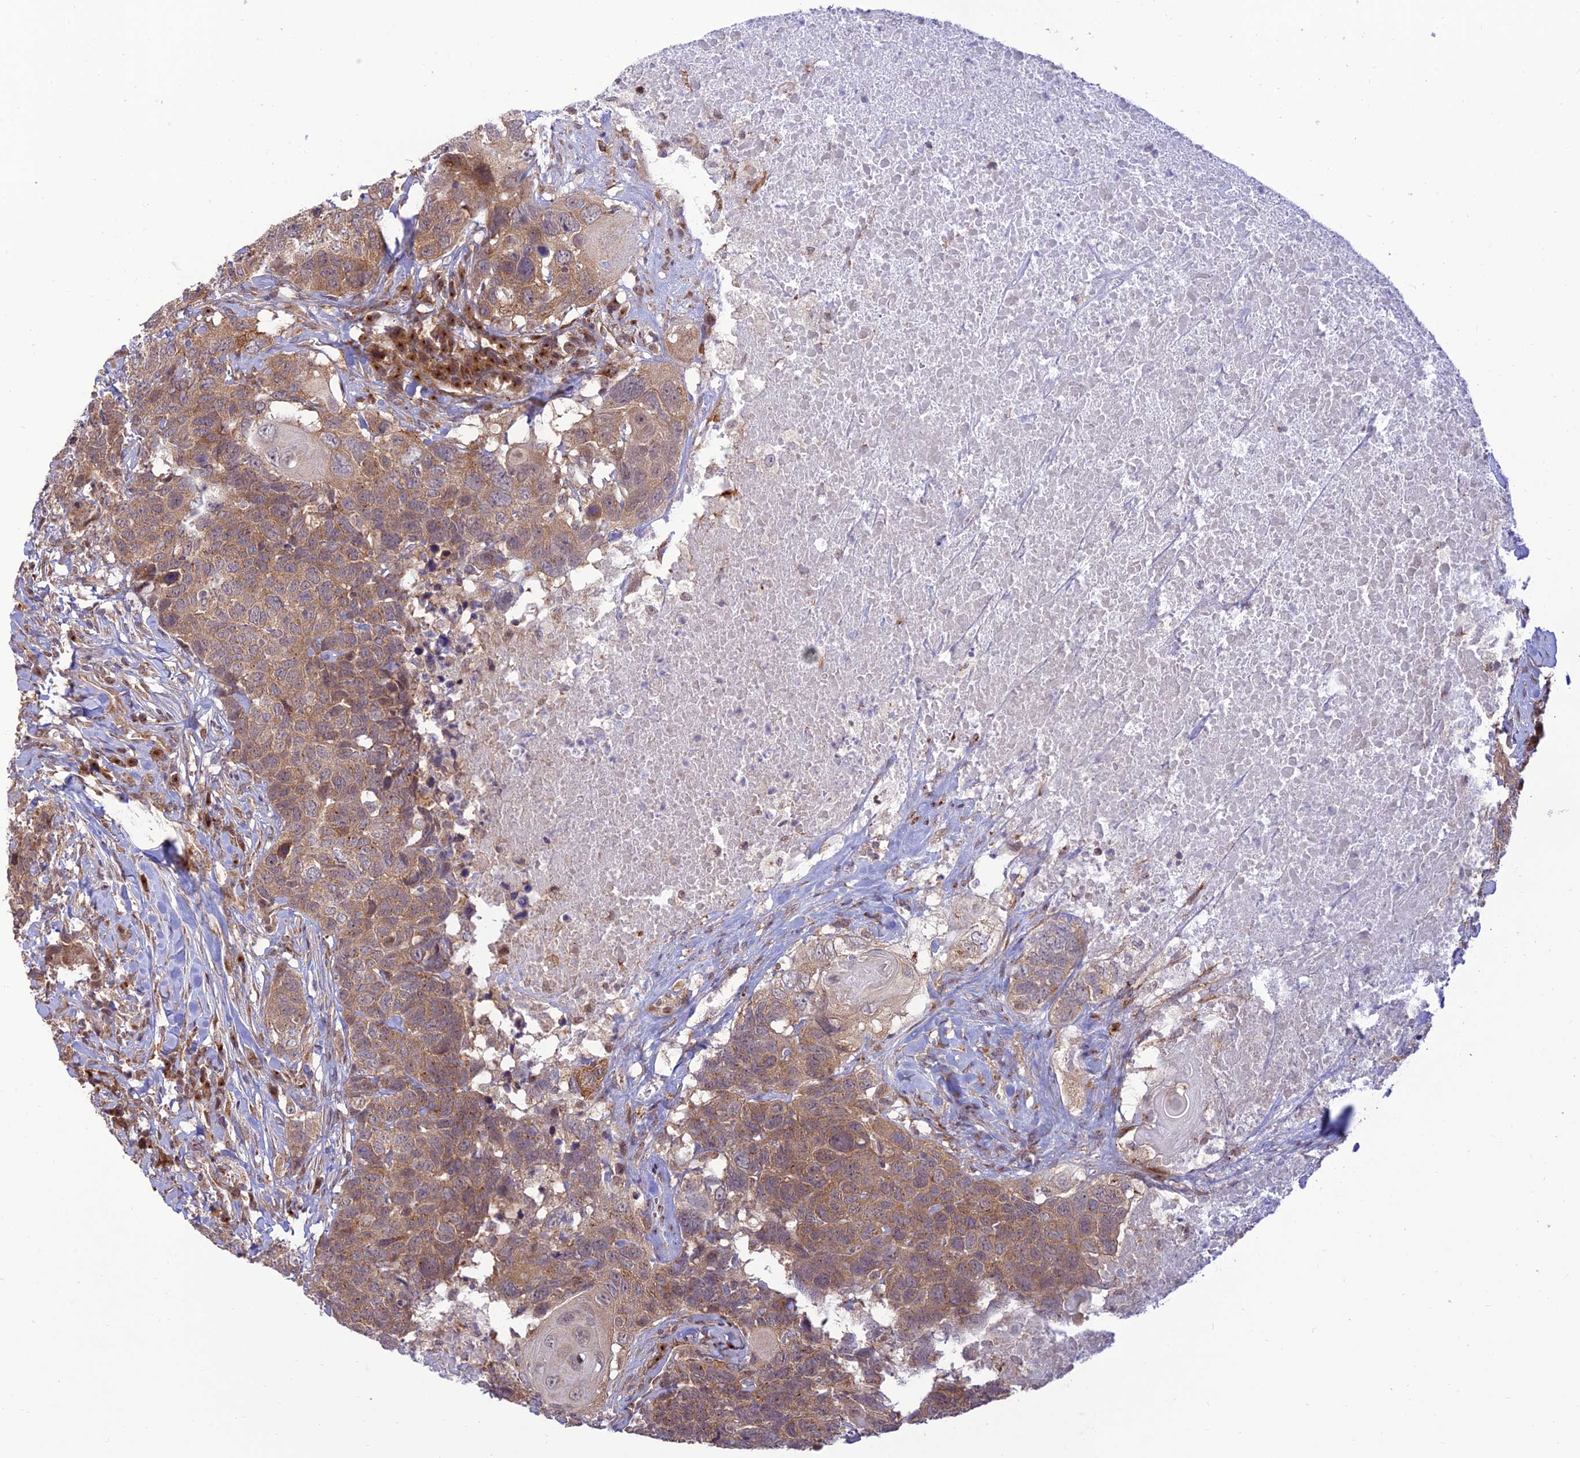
{"staining": {"intensity": "moderate", "quantity": ">75%", "location": "cytoplasmic/membranous"}, "tissue": "head and neck cancer", "cell_type": "Tumor cells", "image_type": "cancer", "snomed": [{"axis": "morphology", "description": "Squamous cell carcinoma, NOS"}, {"axis": "topography", "description": "Head-Neck"}], "caption": "About >75% of tumor cells in human head and neck cancer demonstrate moderate cytoplasmic/membranous protein expression as visualized by brown immunohistochemical staining.", "gene": "GOLGA3", "patient": {"sex": "male", "age": 66}}